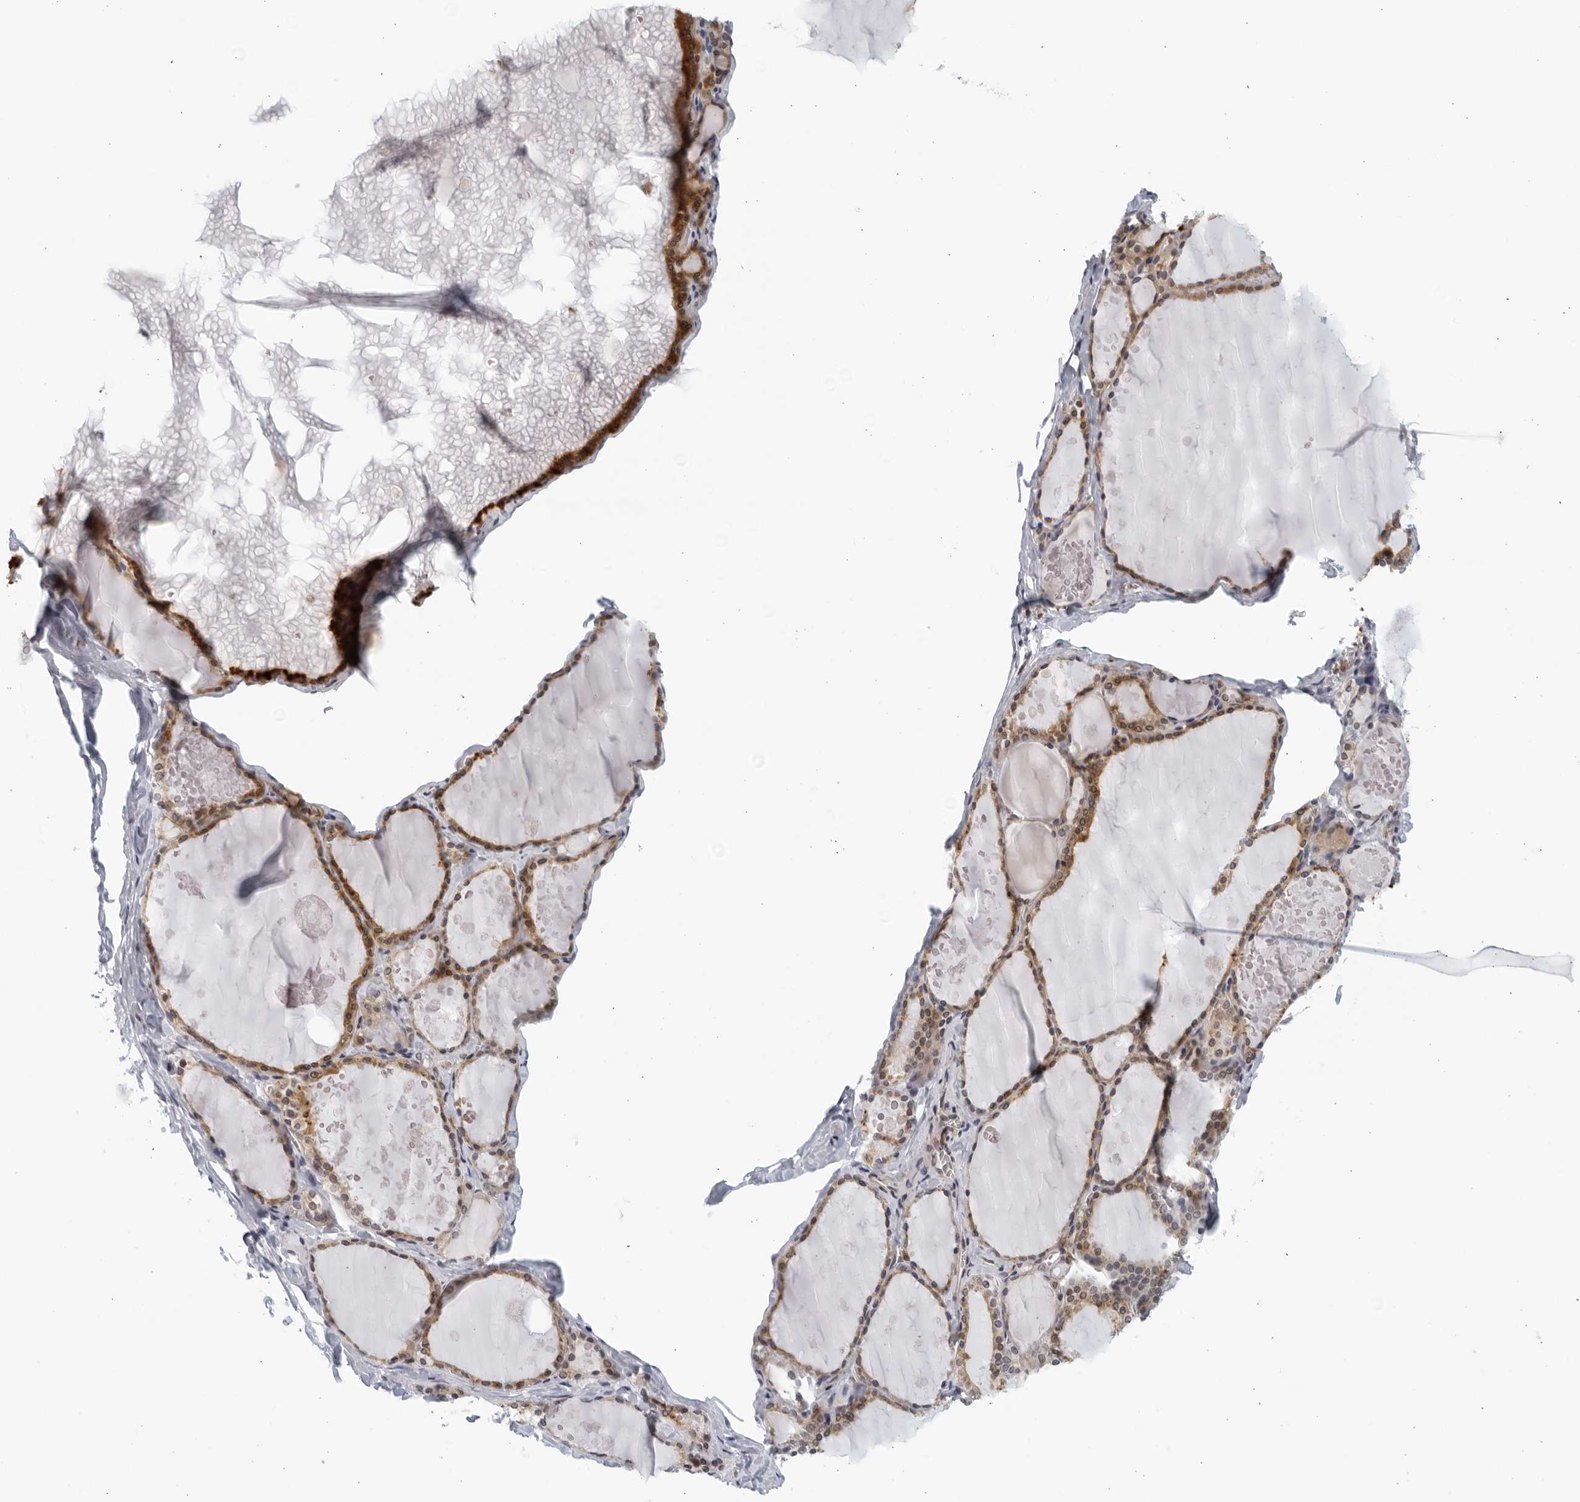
{"staining": {"intensity": "moderate", "quantity": ">75%", "location": "cytoplasmic/membranous"}, "tissue": "thyroid gland", "cell_type": "Glandular cells", "image_type": "normal", "snomed": [{"axis": "morphology", "description": "Normal tissue, NOS"}, {"axis": "topography", "description": "Thyroid gland"}], "caption": "Approximately >75% of glandular cells in benign thyroid gland show moderate cytoplasmic/membranous protein expression as visualized by brown immunohistochemical staining.", "gene": "SERTAD4", "patient": {"sex": "male", "age": 56}}